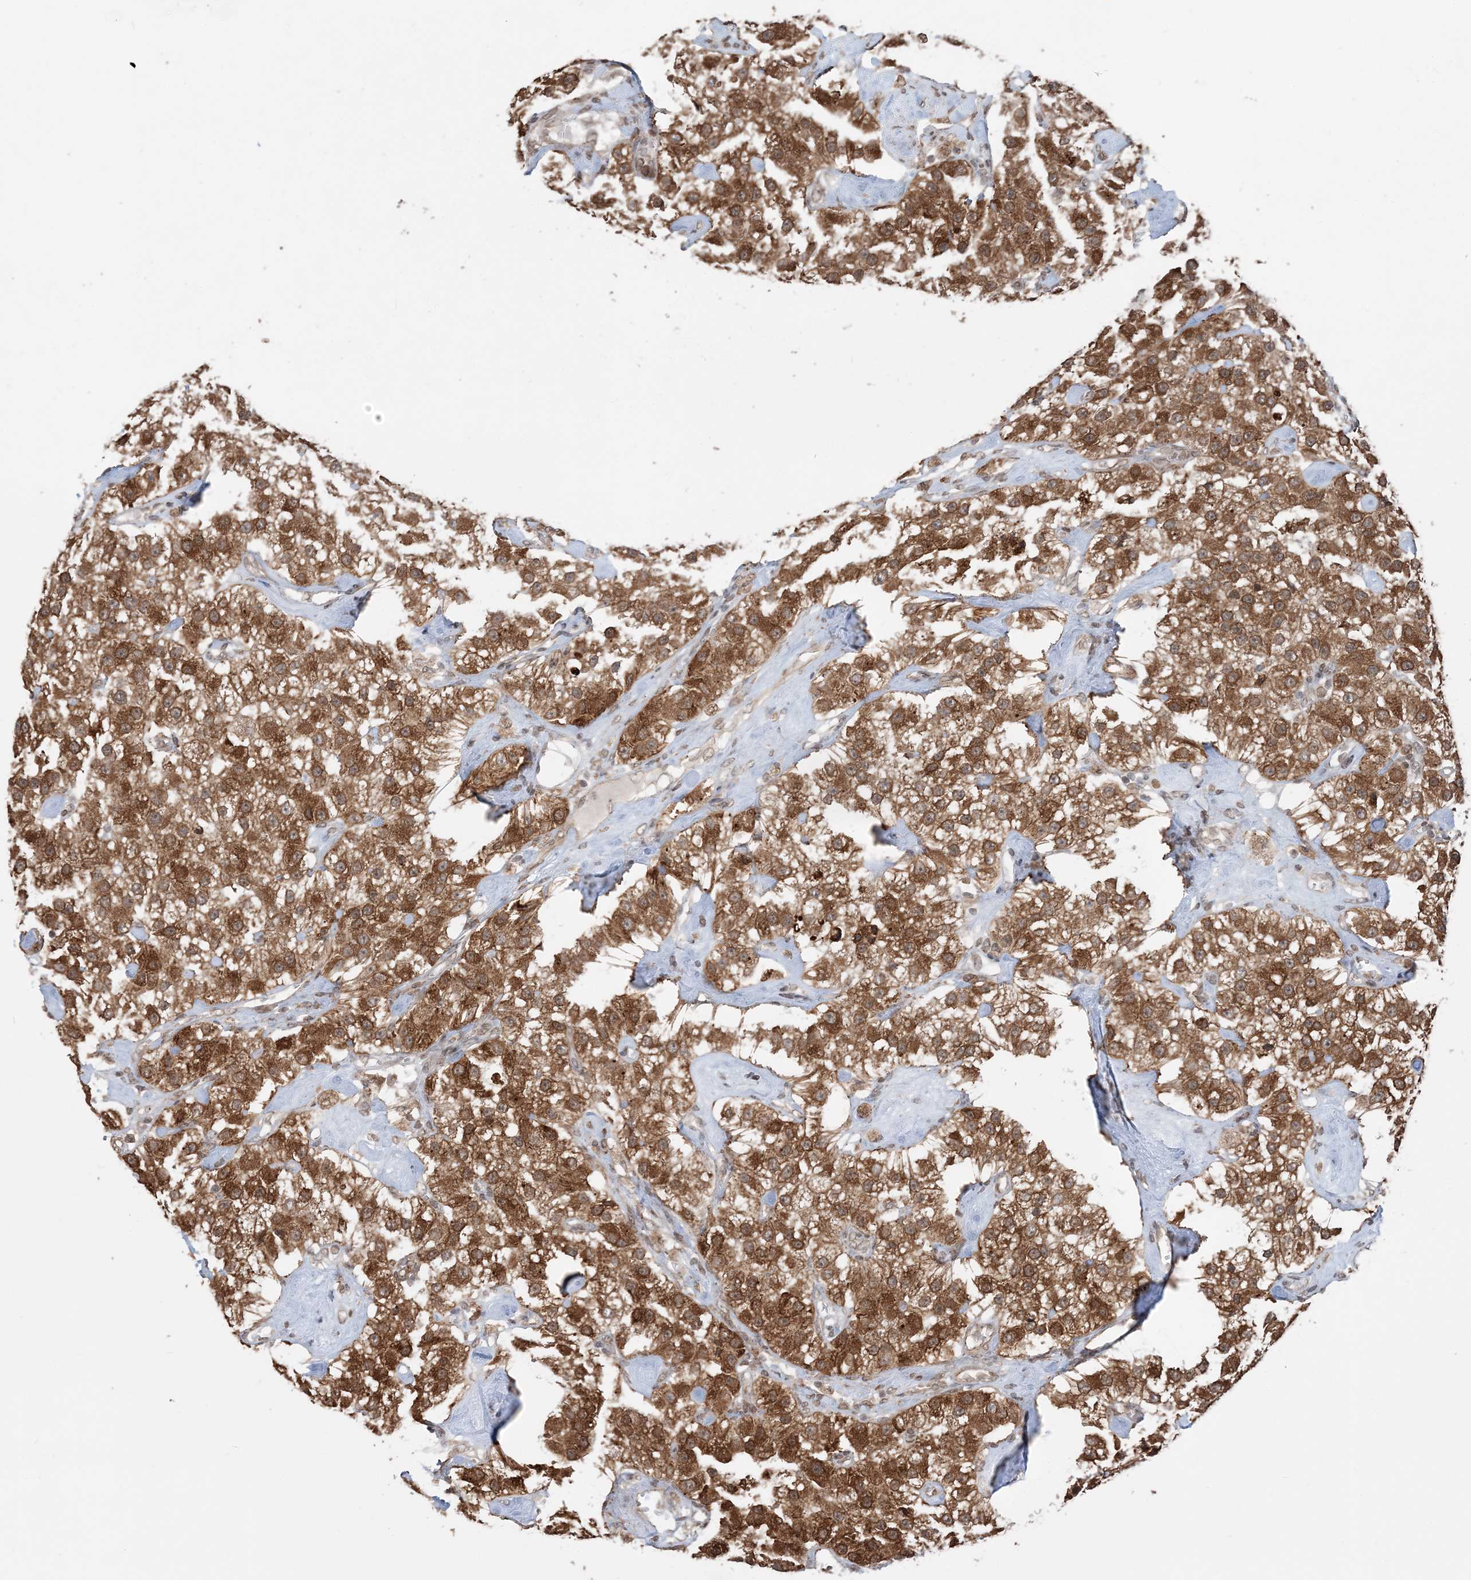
{"staining": {"intensity": "strong", "quantity": ">75%", "location": "cytoplasmic/membranous"}, "tissue": "carcinoid", "cell_type": "Tumor cells", "image_type": "cancer", "snomed": [{"axis": "morphology", "description": "Carcinoid, malignant, NOS"}, {"axis": "topography", "description": "Pancreas"}], "caption": "Carcinoid stained for a protein exhibits strong cytoplasmic/membranous positivity in tumor cells.", "gene": "TMED10", "patient": {"sex": "male", "age": 41}}